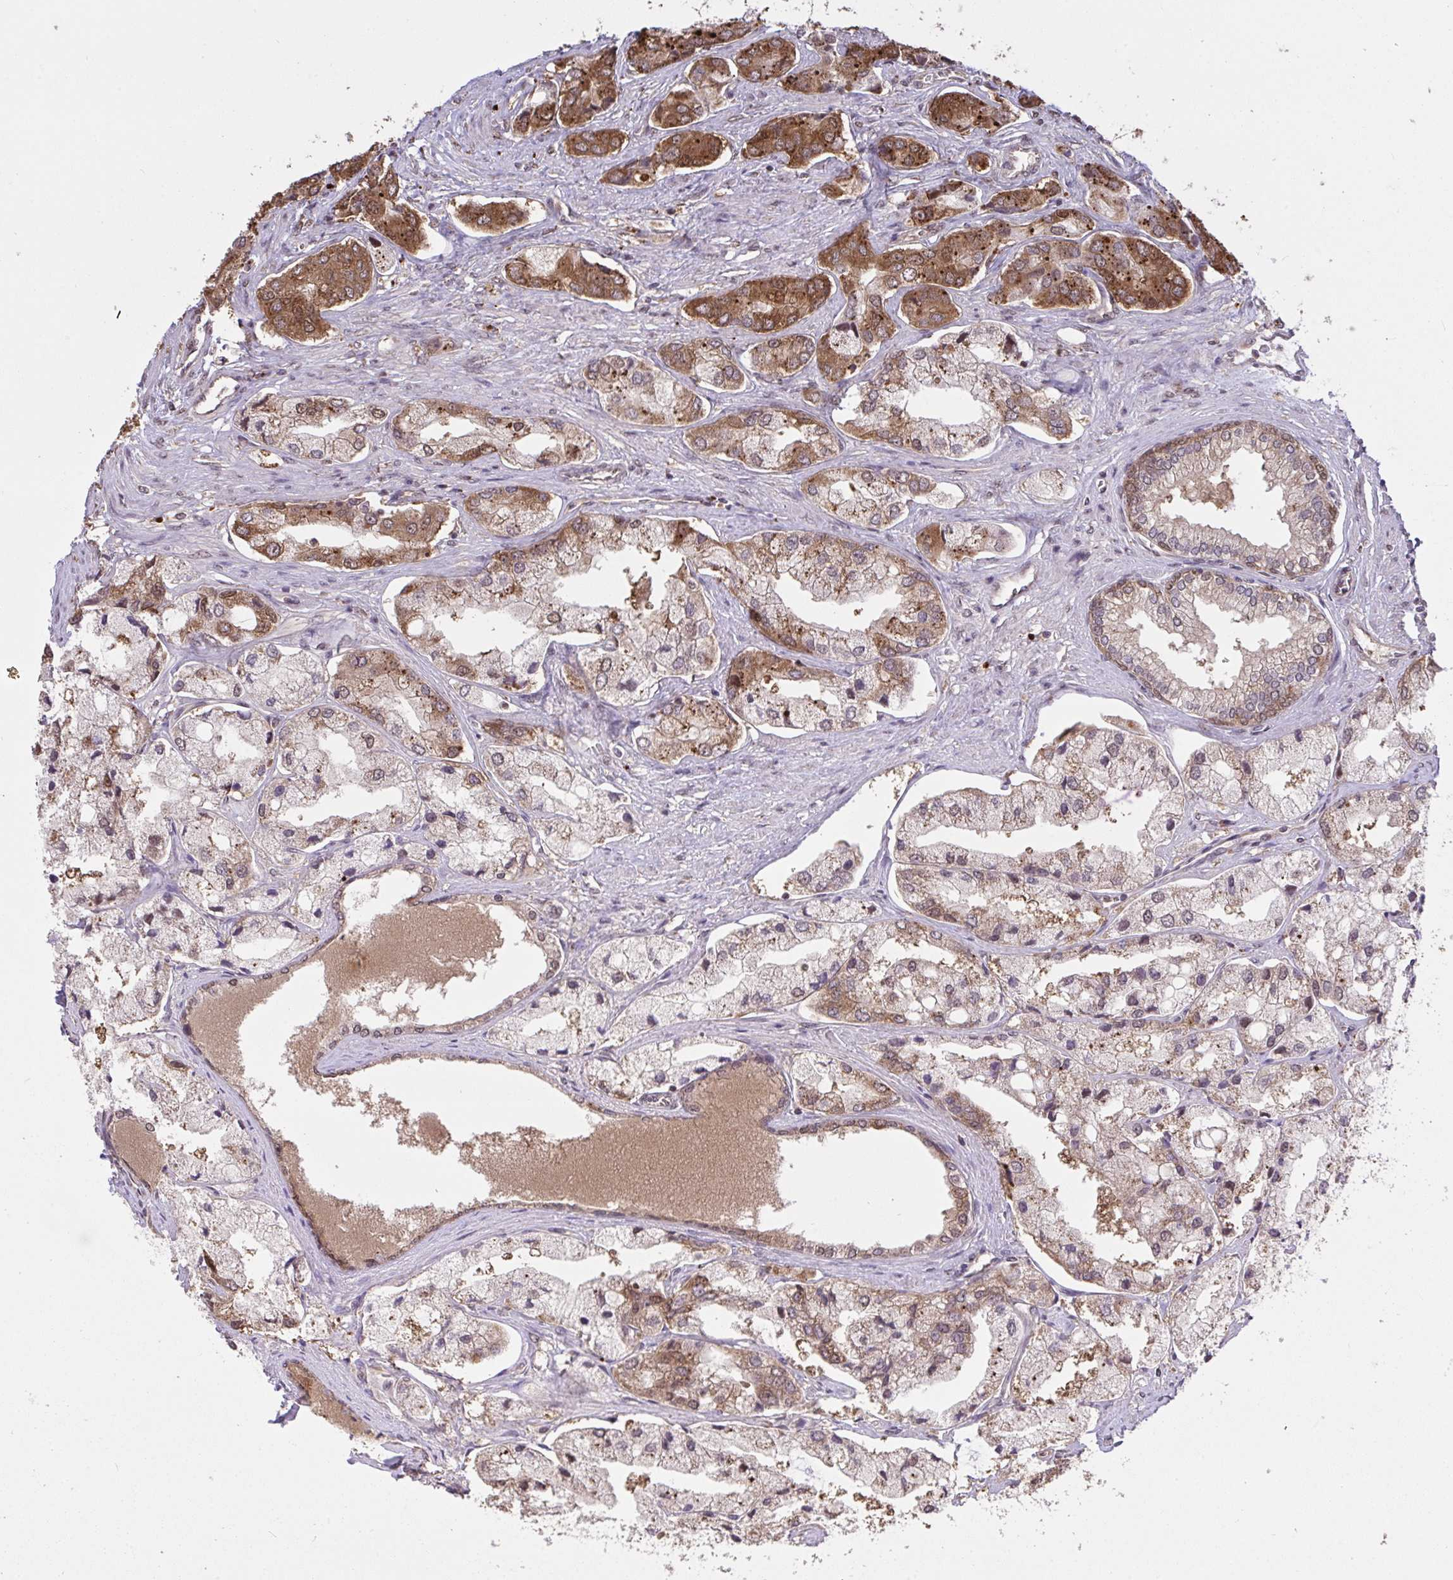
{"staining": {"intensity": "strong", "quantity": "25%-75%", "location": "cytoplasmic/membranous"}, "tissue": "prostate cancer", "cell_type": "Tumor cells", "image_type": "cancer", "snomed": [{"axis": "morphology", "description": "Adenocarcinoma, Low grade"}, {"axis": "topography", "description": "Prostate"}], "caption": "Immunohistochemical staining of prostate cancer (adenocarcinoma (low-grade)) demonstrates high levels of strong cytoplasmic/membranous protein staining in about 25%-75% of tumor cells.", "gene": "C12orf57", "patient": {"sex": "male", "age": 69}}